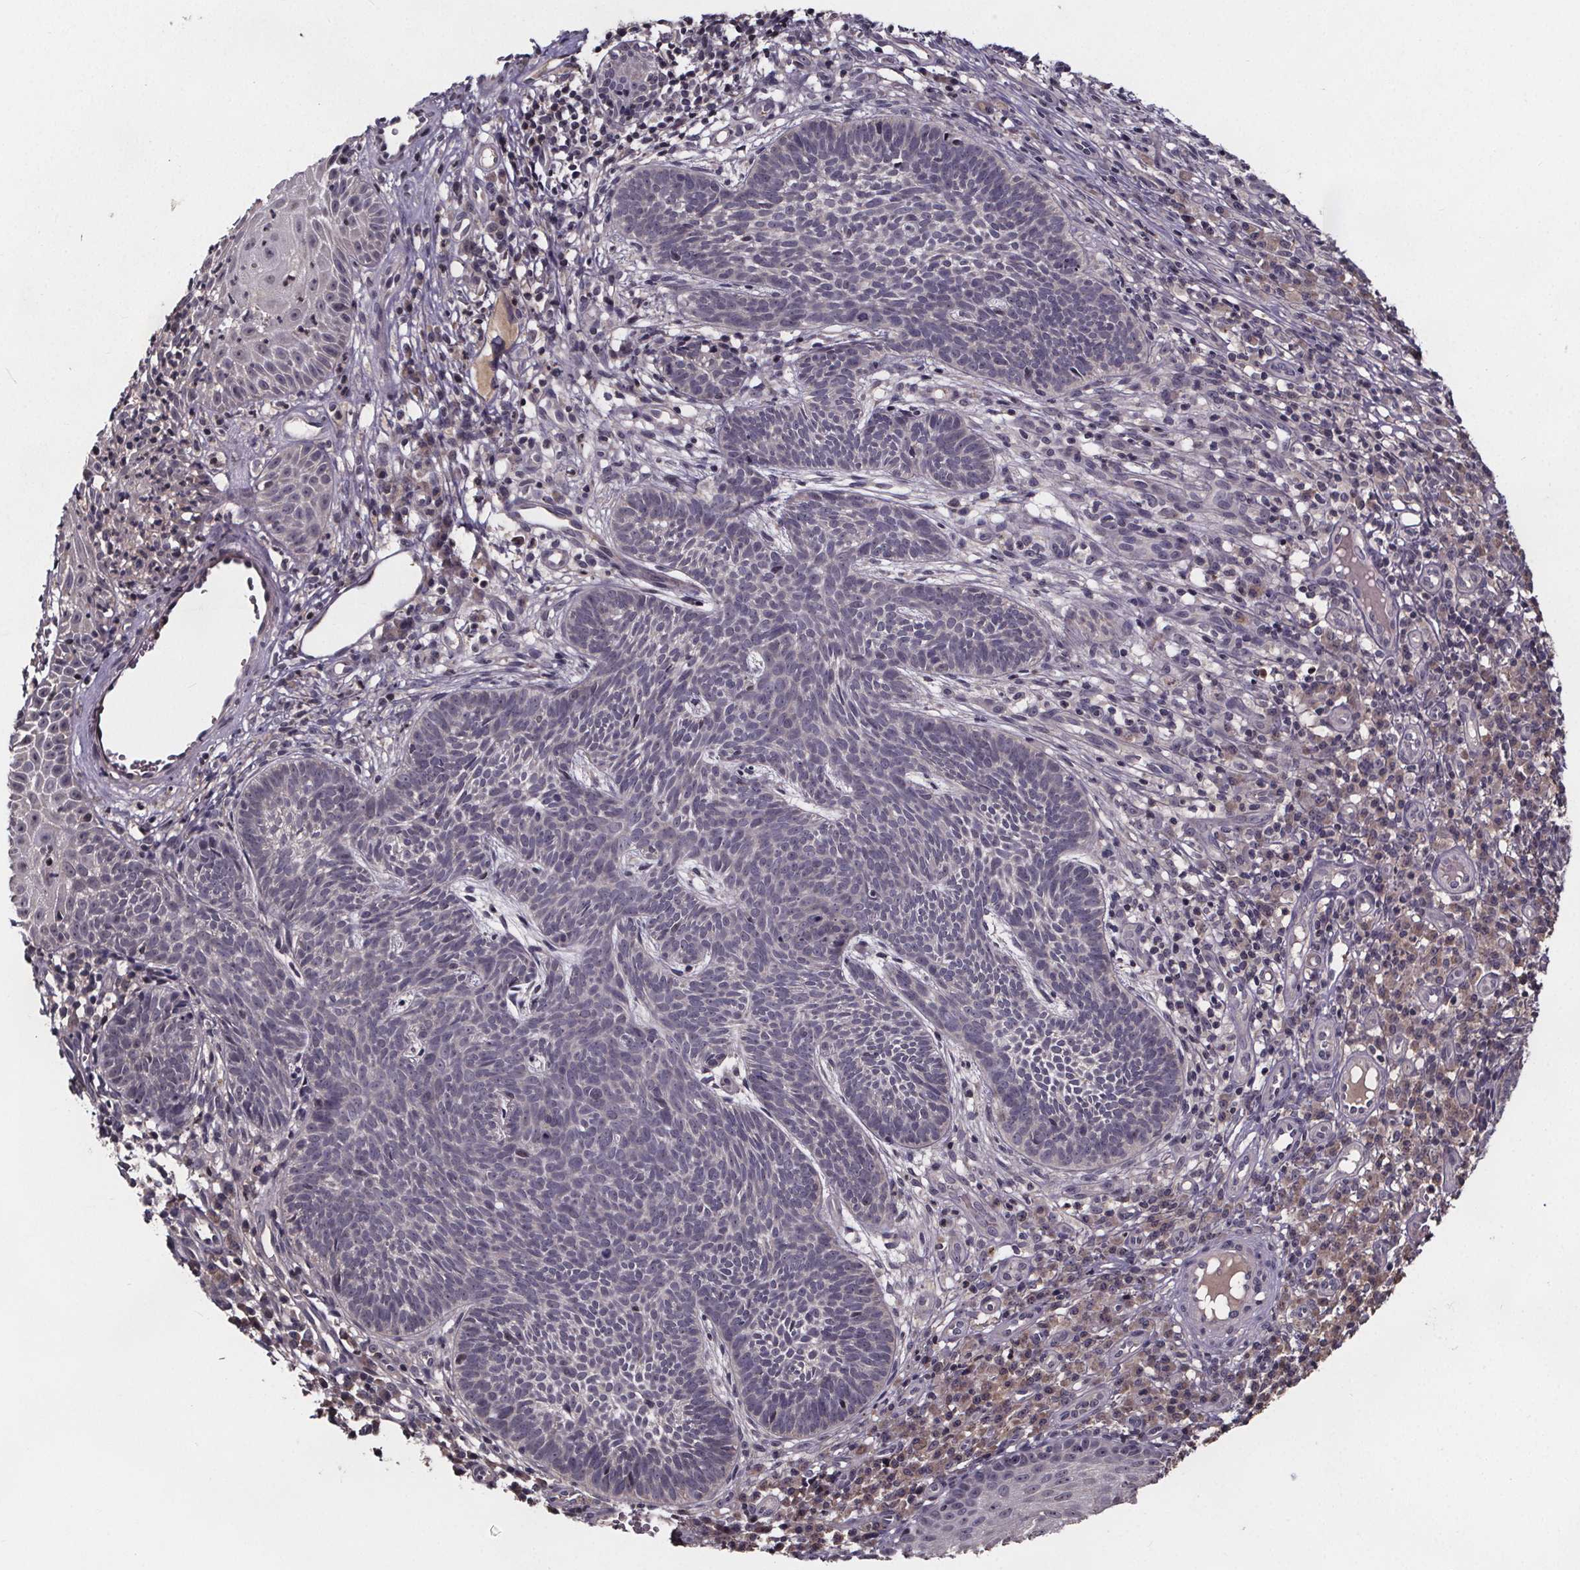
{"staining": {"intensity": "negative", "quantity": "none", "location": "none"}, "tissue": "skin cancer", "cell_type": "Tumor cells", "image_type": "cancer", "snomed": [{"axis": "morphology", "description": "Basal cell carcinoma"}, {"axis": "topography", "description": "Skin"}], "caption": "Protein analysis of skin cancer exhibits no significant expression in tumor cells.", "gene": "SMIM1", "patient": {"sex": "male", "age": 59}}